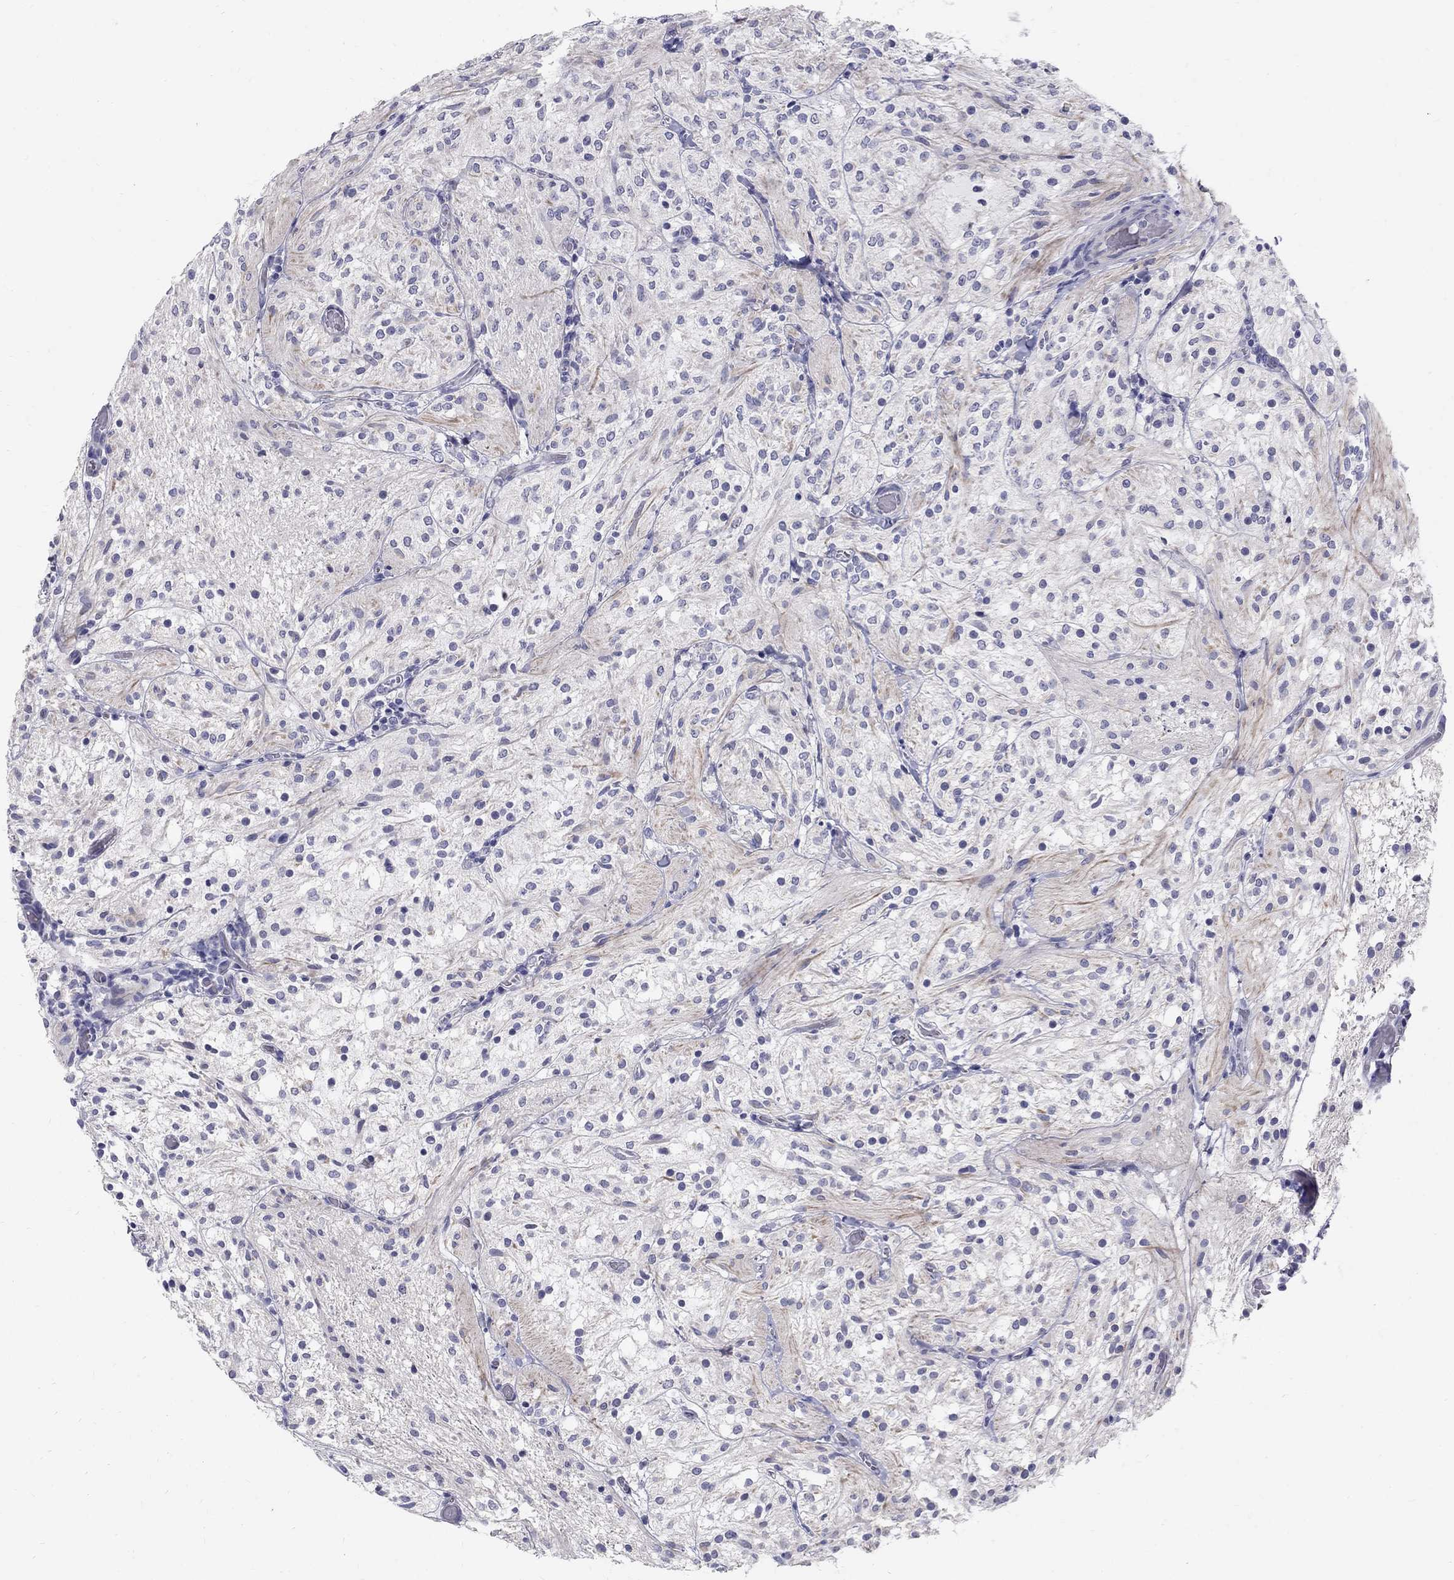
{"staining": {"intensity": "negative", "quantity": "none", "location": "none"}, "tissue": "glioma", "cell_type": "Tumor cells", "image_type": "cancer", "snomed": [{"axis": "morphology", "description": "Glioma, malignant, Low grade"}, {"axis": "topography", "description": "Brain"}], "caption": "The image demonstrates no staining of tumor cells in malignant glioma (low-grade).", "gene": "TP53TG5", "patient": {"sex": "male", "age": 3}}